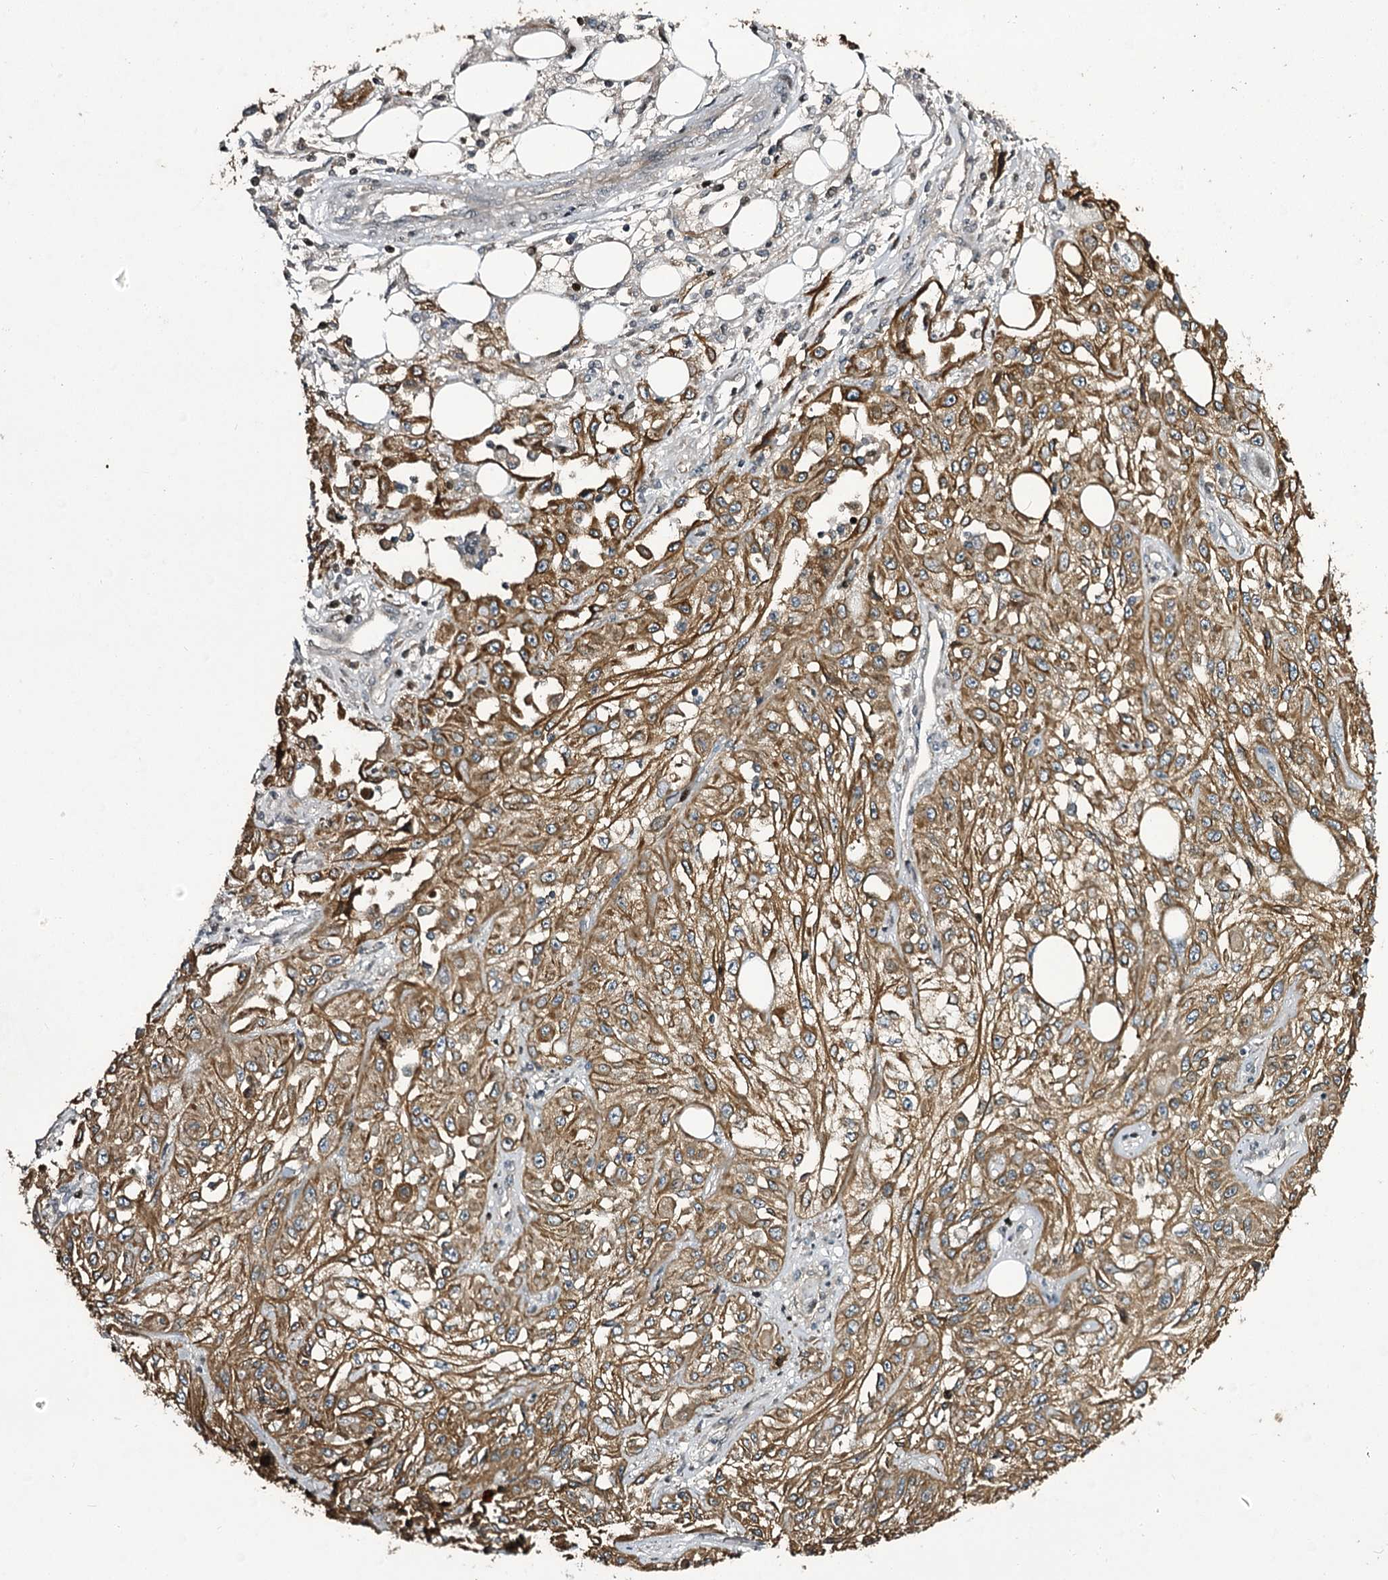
{"staining": {"intensity": "moderate", "quantity": ">75%", "location": "cytoplasmic/membranous"}, "tissue": "skin cancer", "cell_type": "Tumor cells", "image_type": "cancer", "snomed": [{"axis": "morphology", "description": "Squamous cell carcinoma, NOS"}, {"axis": "morphology", "description": "Squamous cell carcinoma, metastatic, NOS"}, {"axis": "topography", "description": "Skin"}, {"axis": "topography", "description": "Lymph node"}], "caption": "Immunohistochemical staining of human metastatic squamous cell carcinoma (skin) reveals moderate cytoplasmic/membranous protein expression in about >75% of tumor cells. The staining was performed using DAB (3,3'-diaminobenzidine) to visualize the protein expression in brown, while the nuclei were stained in blue with hematoxylin (Magnification: 20x).", "gene": "ITFG2", "patient": {"sex": "male", "age": 75}}